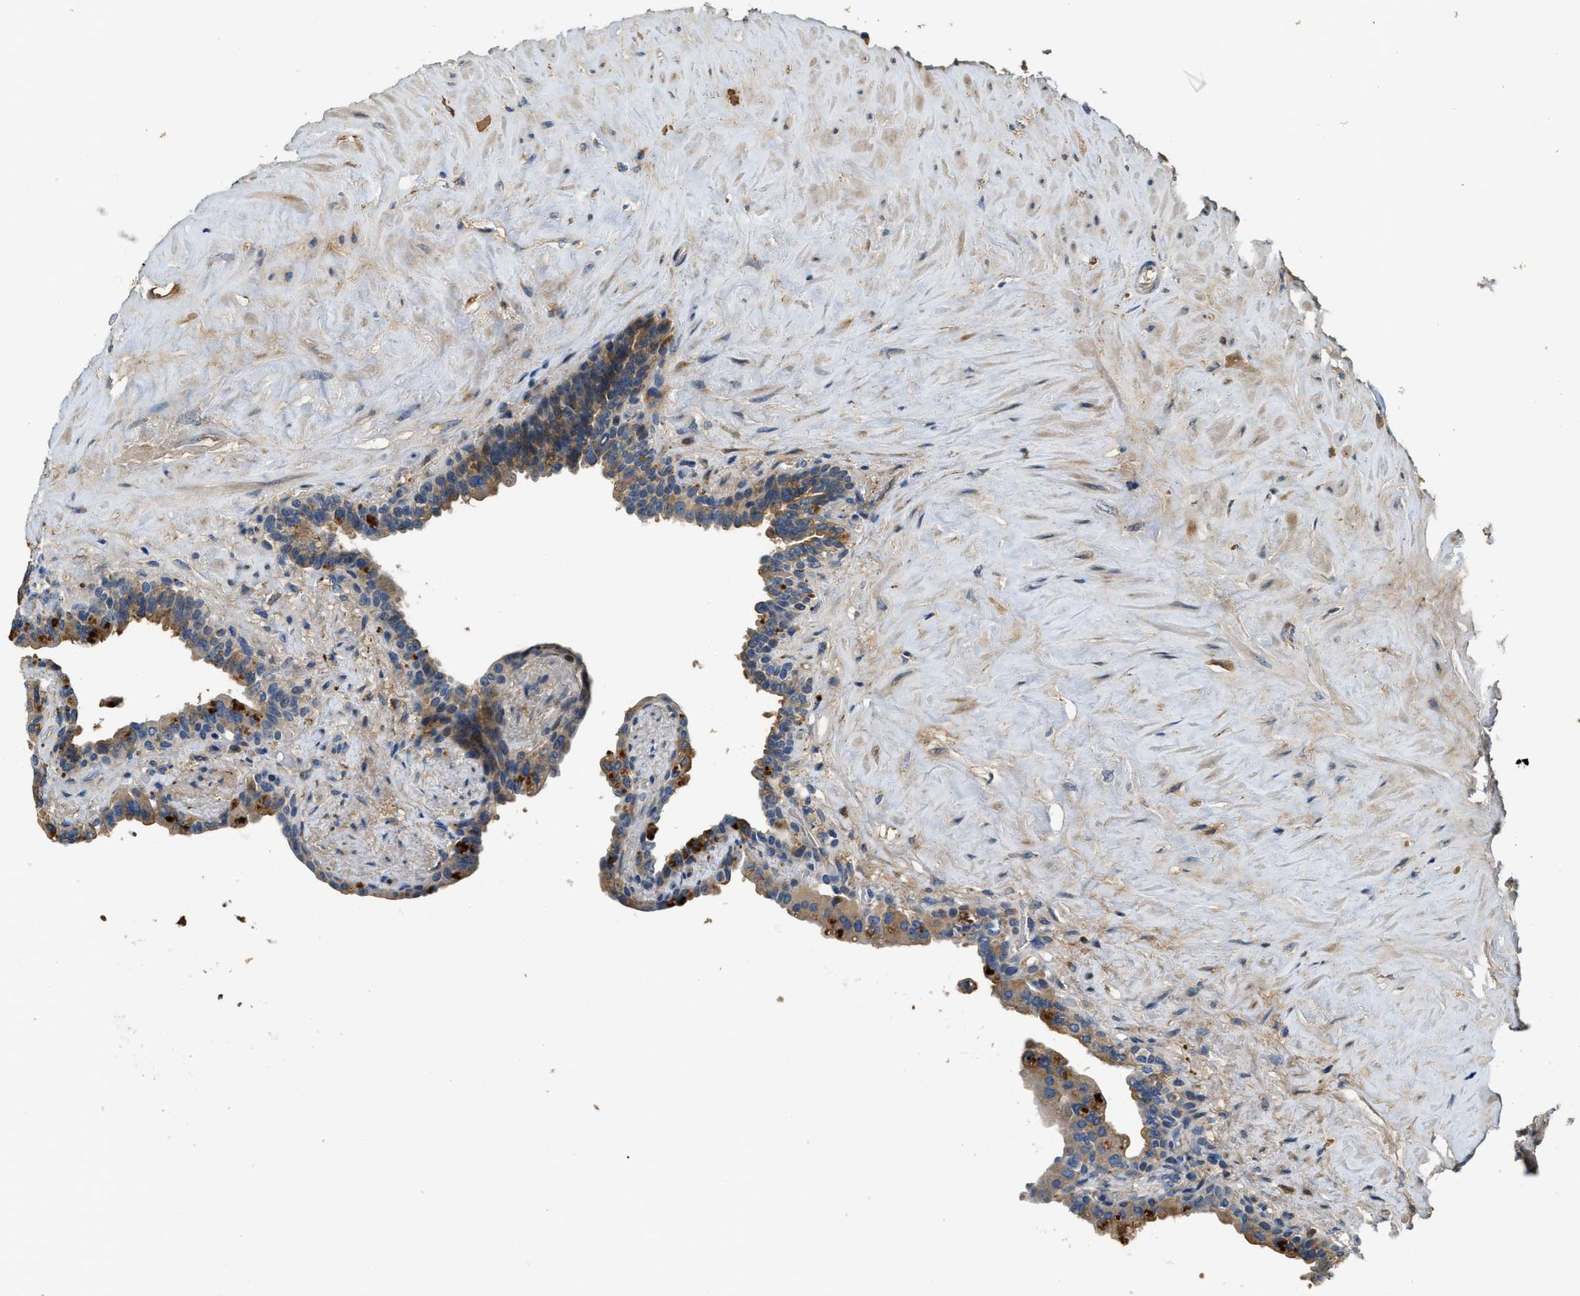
{"staining": {"intensity": "moderate", "quantity": "<25%", "location": "cytoplasmic/membranous"}, "tissue": "seminal vesicle", "cell_type": "Glandular cells", "image_type": "normal", "snomed": [{"axis": "morphology", "description": "Normal tissue, NOS"}, {"axis": "topography", "description": "Seminal veicle"}], "caption": "This is a micrograph of immunohistochemistry (IHC) staining of unremarkable seminal vesicle, which shows moderate staining in the cytoplasmic/membranous of glandular cells.", "gene": "RIPK2", "patient": {"sex": "male", "age": 63}}